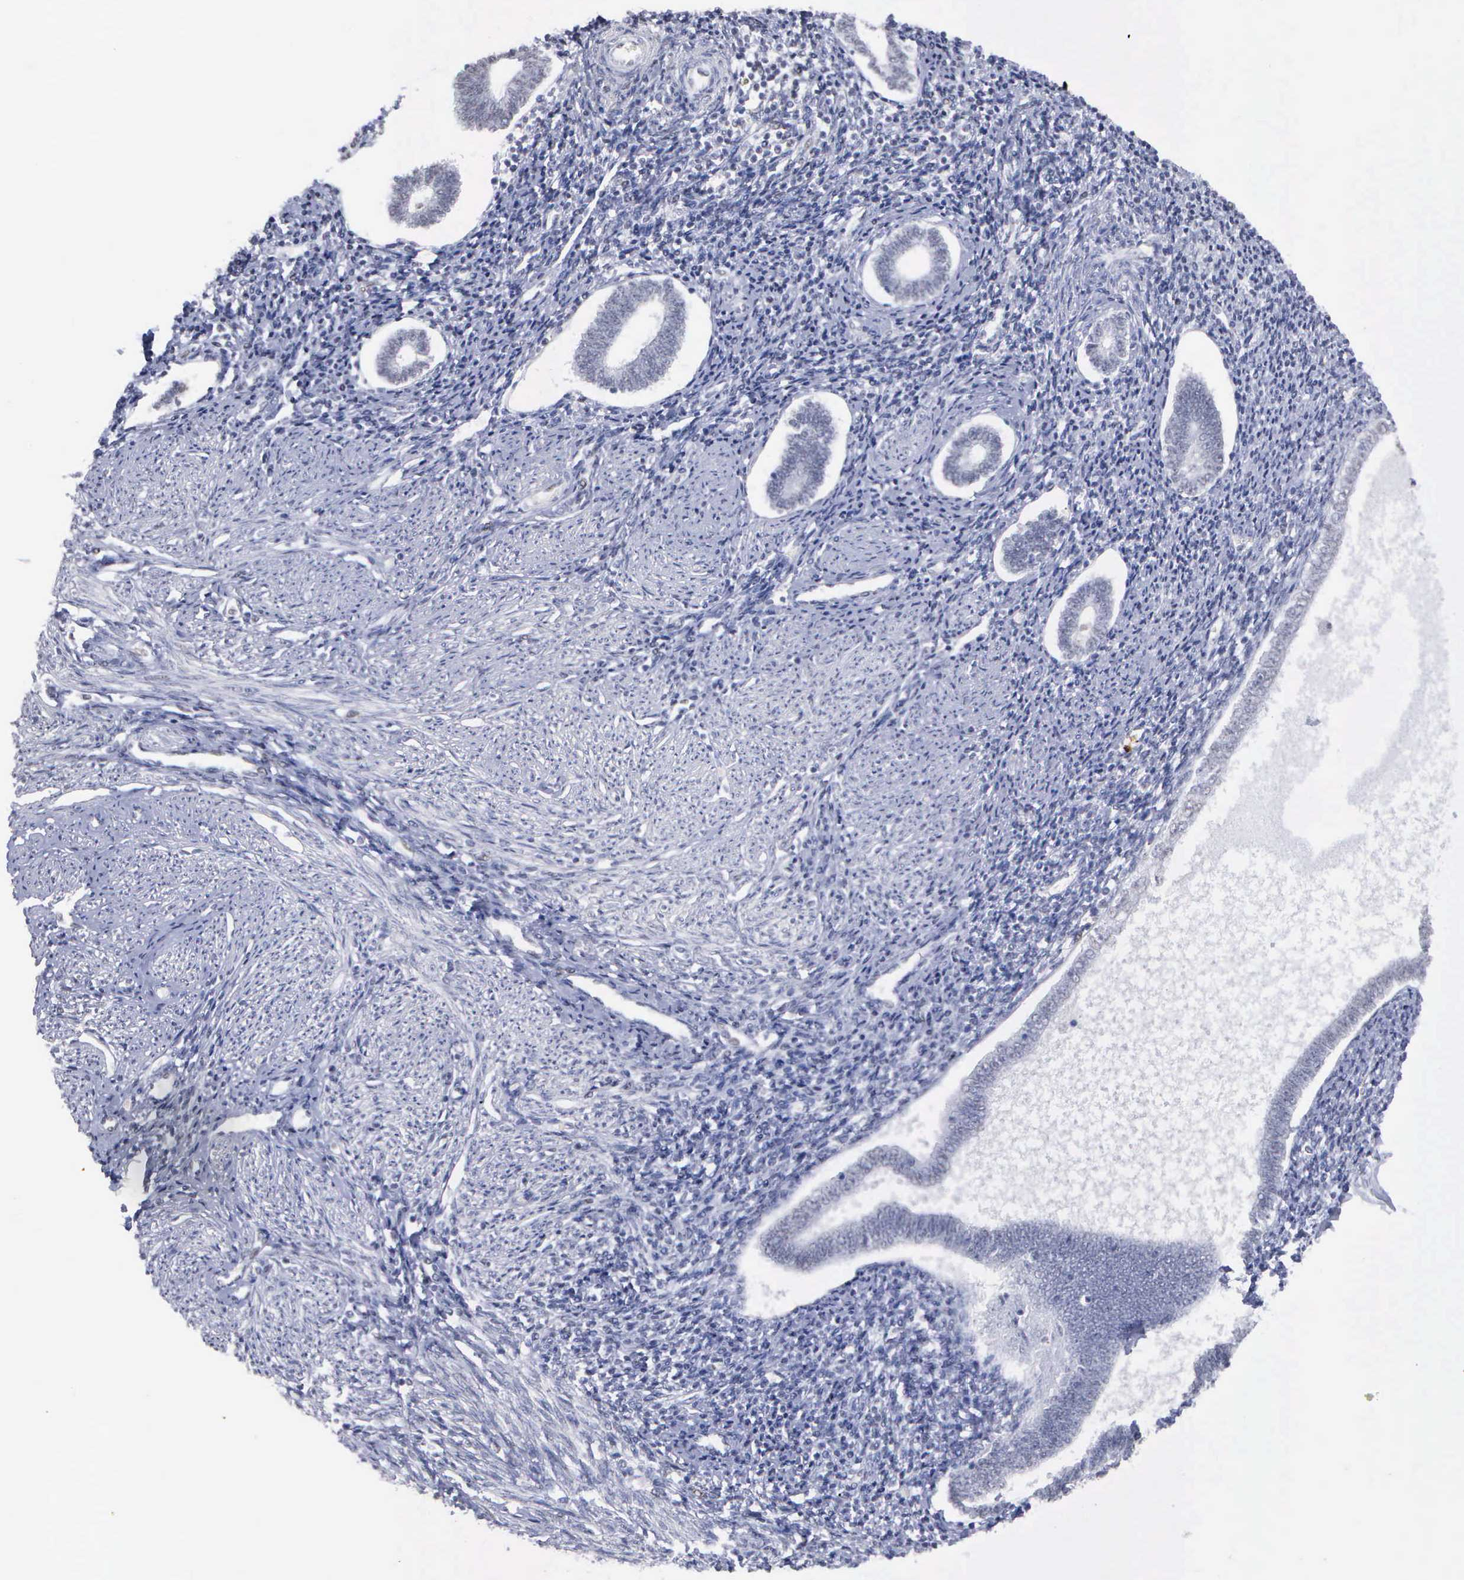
{"staining": {"intensity": "negative", "quantity": "none", "location": "none"}, "tissue": "endometrium", "cell_type": "Cells in endometrial stroma", "image_type": "normal", "snomed": [{"axis": "morphology", "description": "Normal tissue, NOS"}, {"axis": "topography", "description": "Endometrium"}], "caption": "DAB immunohistochemical staining of unremarkable endometrium shows no significant expression in cells in endometrial stroma.", "gene": "SPIN3", "patient": {"sex": "female", "age": 52}}